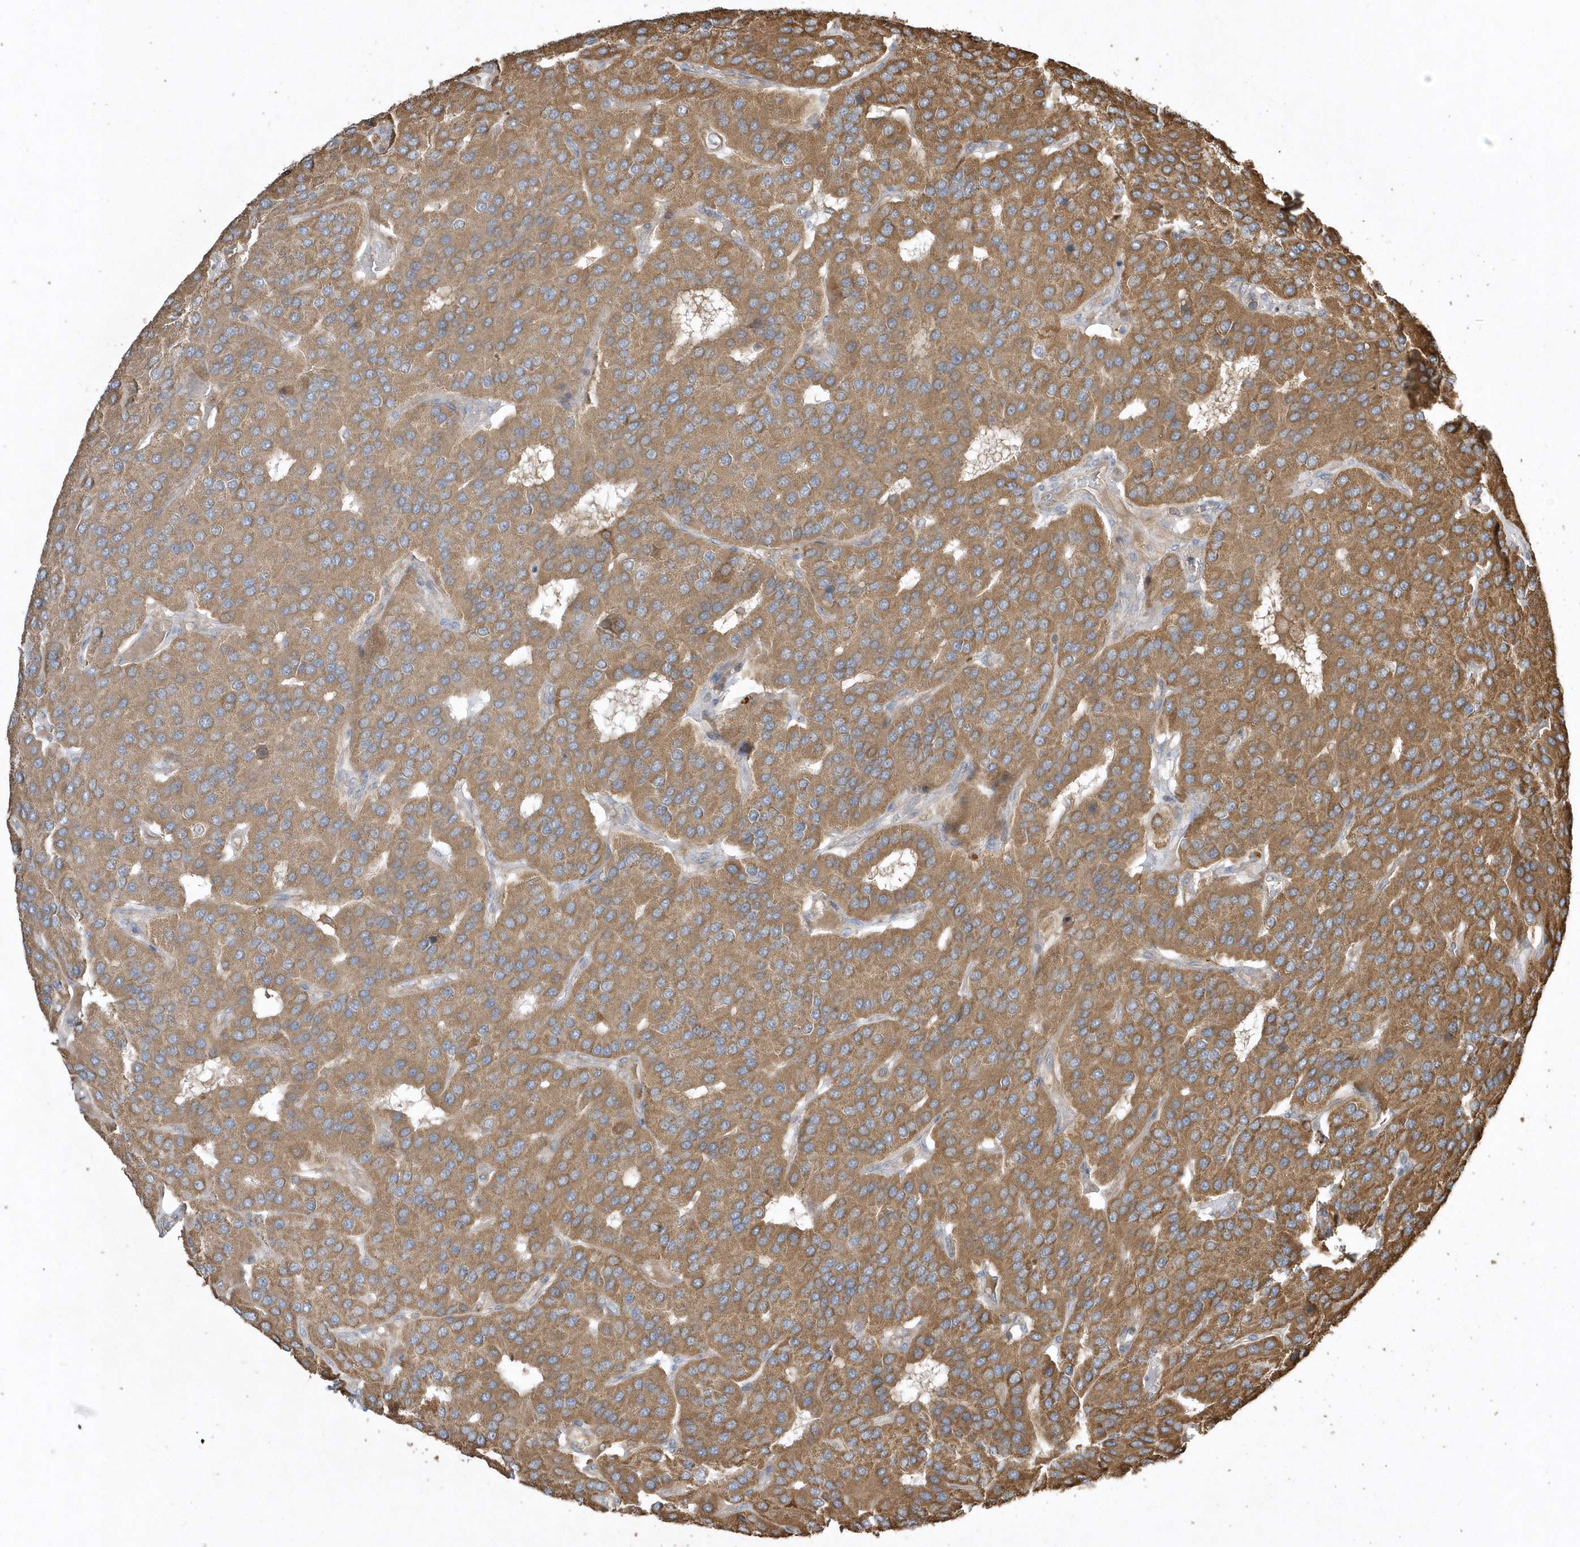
{"staining": {"intensity": "moderate", "quantity": ">75%", "location": "cytoplasmic/membranous"}, "tissue": "parathyroid gland", "cell_type": "Glandular cells", "image_type": "normal", "snomed": [{"axis": "morphology", "description": "Normal tissue, NOS"}, {"axis": "morphology", "description": "Adenoma, NOS"}, {"axis": "topography", "description": "Parathyroid gland"}], "caption": "The histopathology image demonstrates immunohistochemical staining of unremarkable parathyroid gland. There is moderate cytoplasmic/membranous expression is present in approximately >75% of glandular cells. (DAB (3,3'-diaminobenzidine) IHC with brightfield microscopy, high magnification).", "gene": "SENP8", "patient": {"sex": "female", "age": 86}}